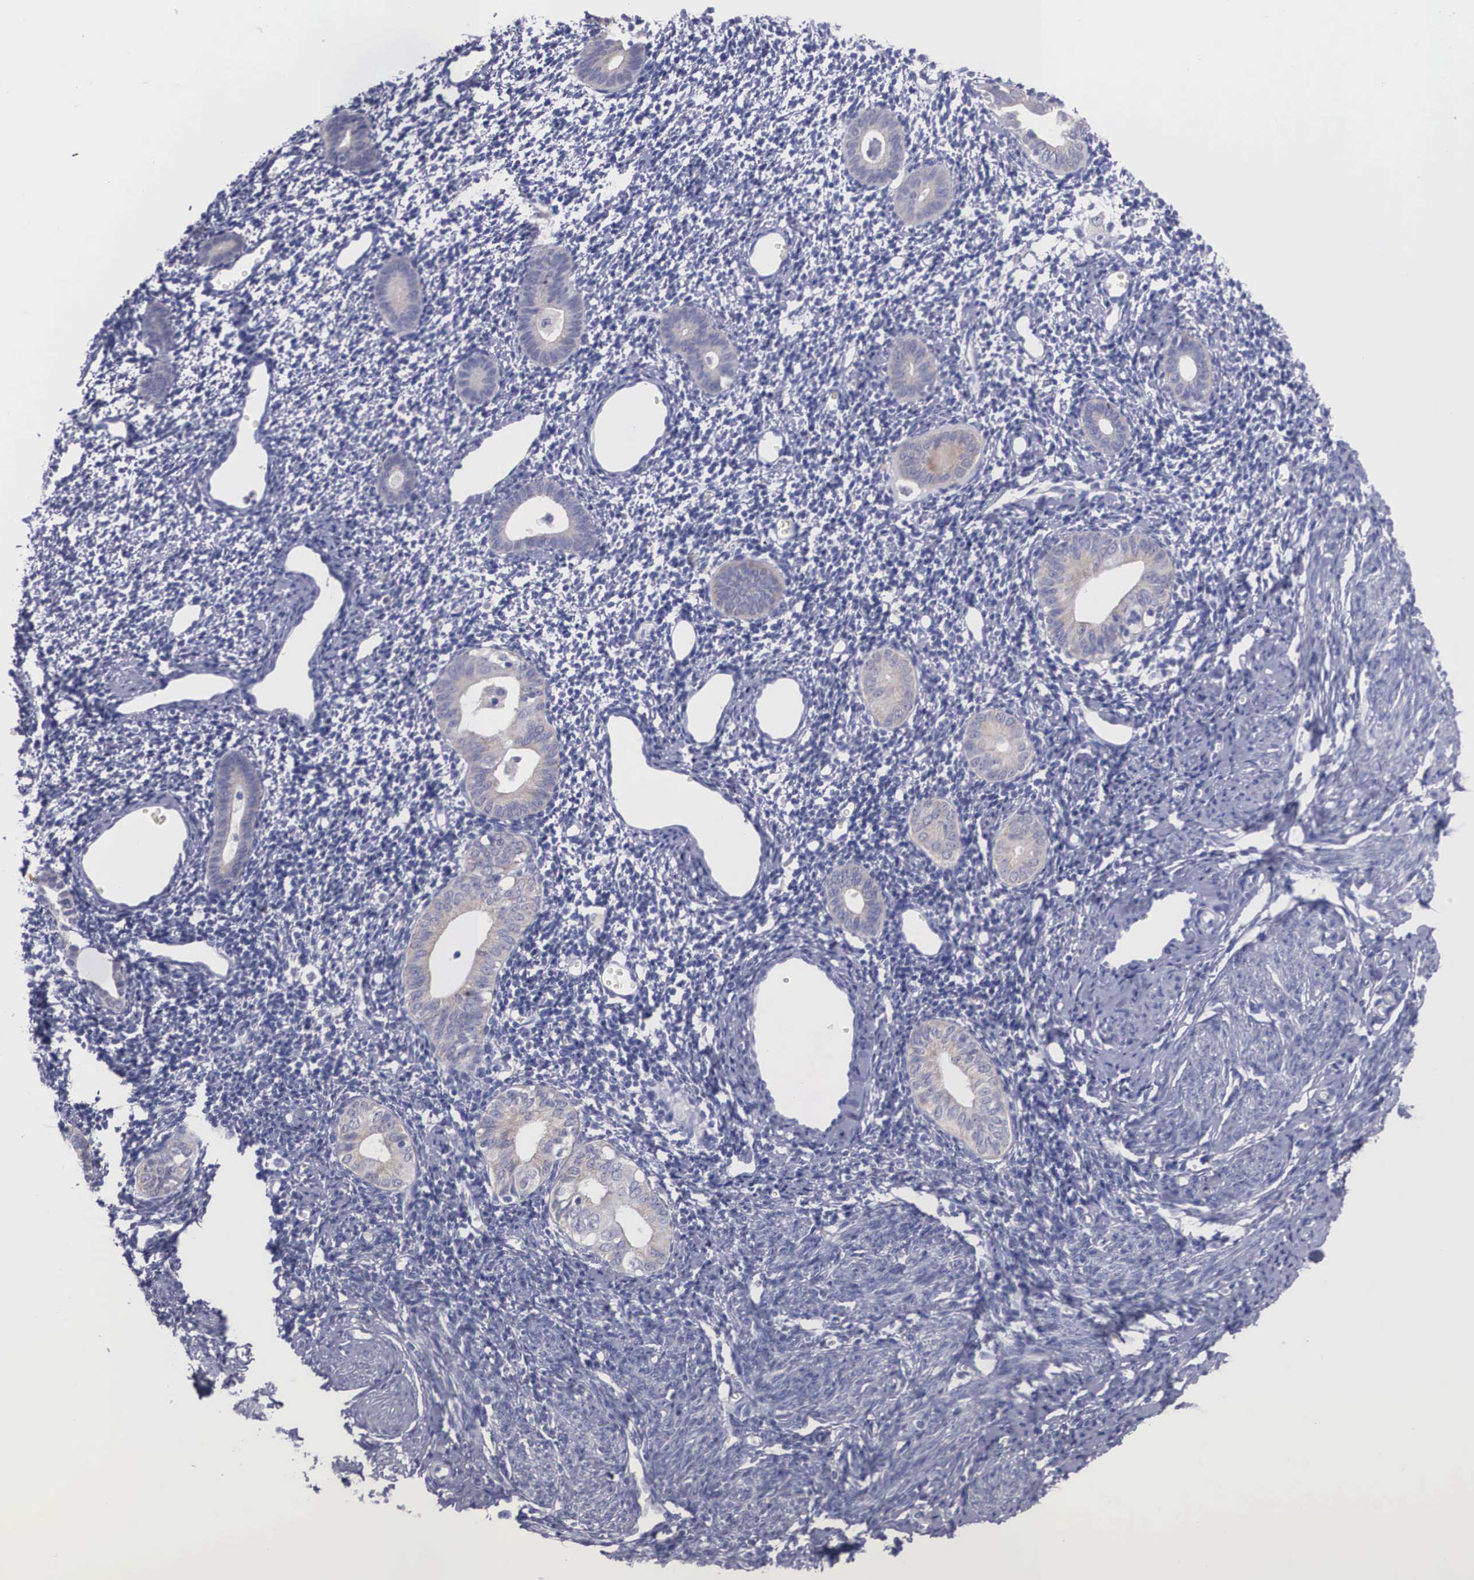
{"staining": {"intensity": "negative", "quantity": "none", "location": "none"}, "tissue": "endometrium", "cell_type": "Cells in endometrial stroma", "image_type": "normal", "snomed": [{"axis": "morphology", "description": "Normal tissue, NOS"}, {"axis": "morphology", "description": "Neoplasm, benign, NOS"}, {"axis": "topography", "description": "Uterus"}], "caption": "IHC photomicrograph of benign endometrium: endometrium stained with DAB shows no significant protein expression in cells in endometrial stroma. (Immunohistochemistry, brightfield microscopy, high magnification).", "gene": "REPS2", "patient": {"sex": "female", "age": 55}}